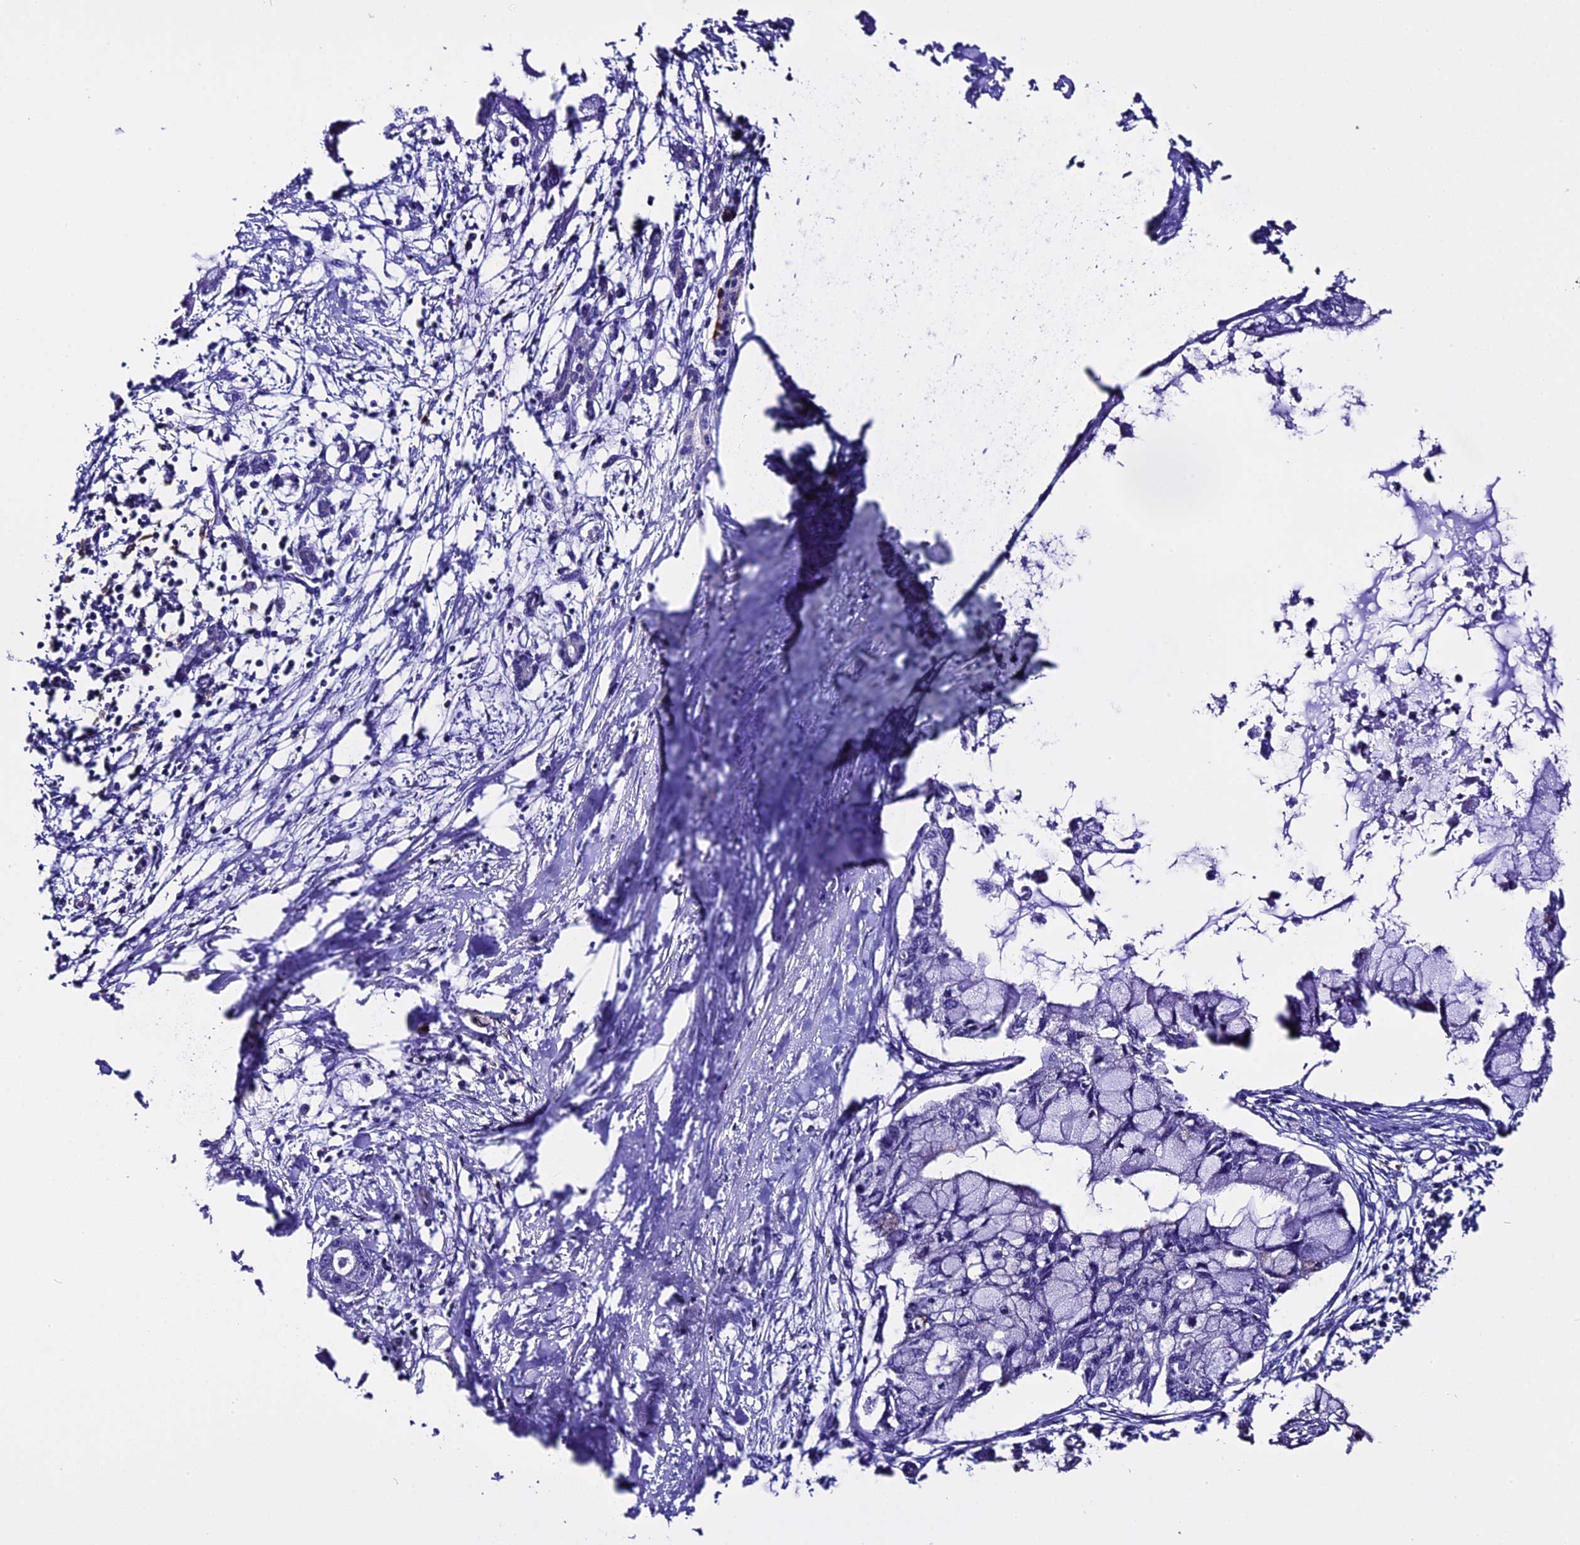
{"staining": {"intensity": "negative", "quantity": "none", "location": "none"}, "tissue": "pancreatic cancer", "cell_type": "Tumor cells", "image_type": "cancer", "snomed": [{"axis": "morphology", "description": "Adenocarcinoma, NOS"}, {"axis": "topography", "description": "Pancreas"}], "caption": "Tumor cells show no significant protein expression in pancreatic cancer.", "gene": "NOD2", "patient": {"sex": "male", "age": 48}}